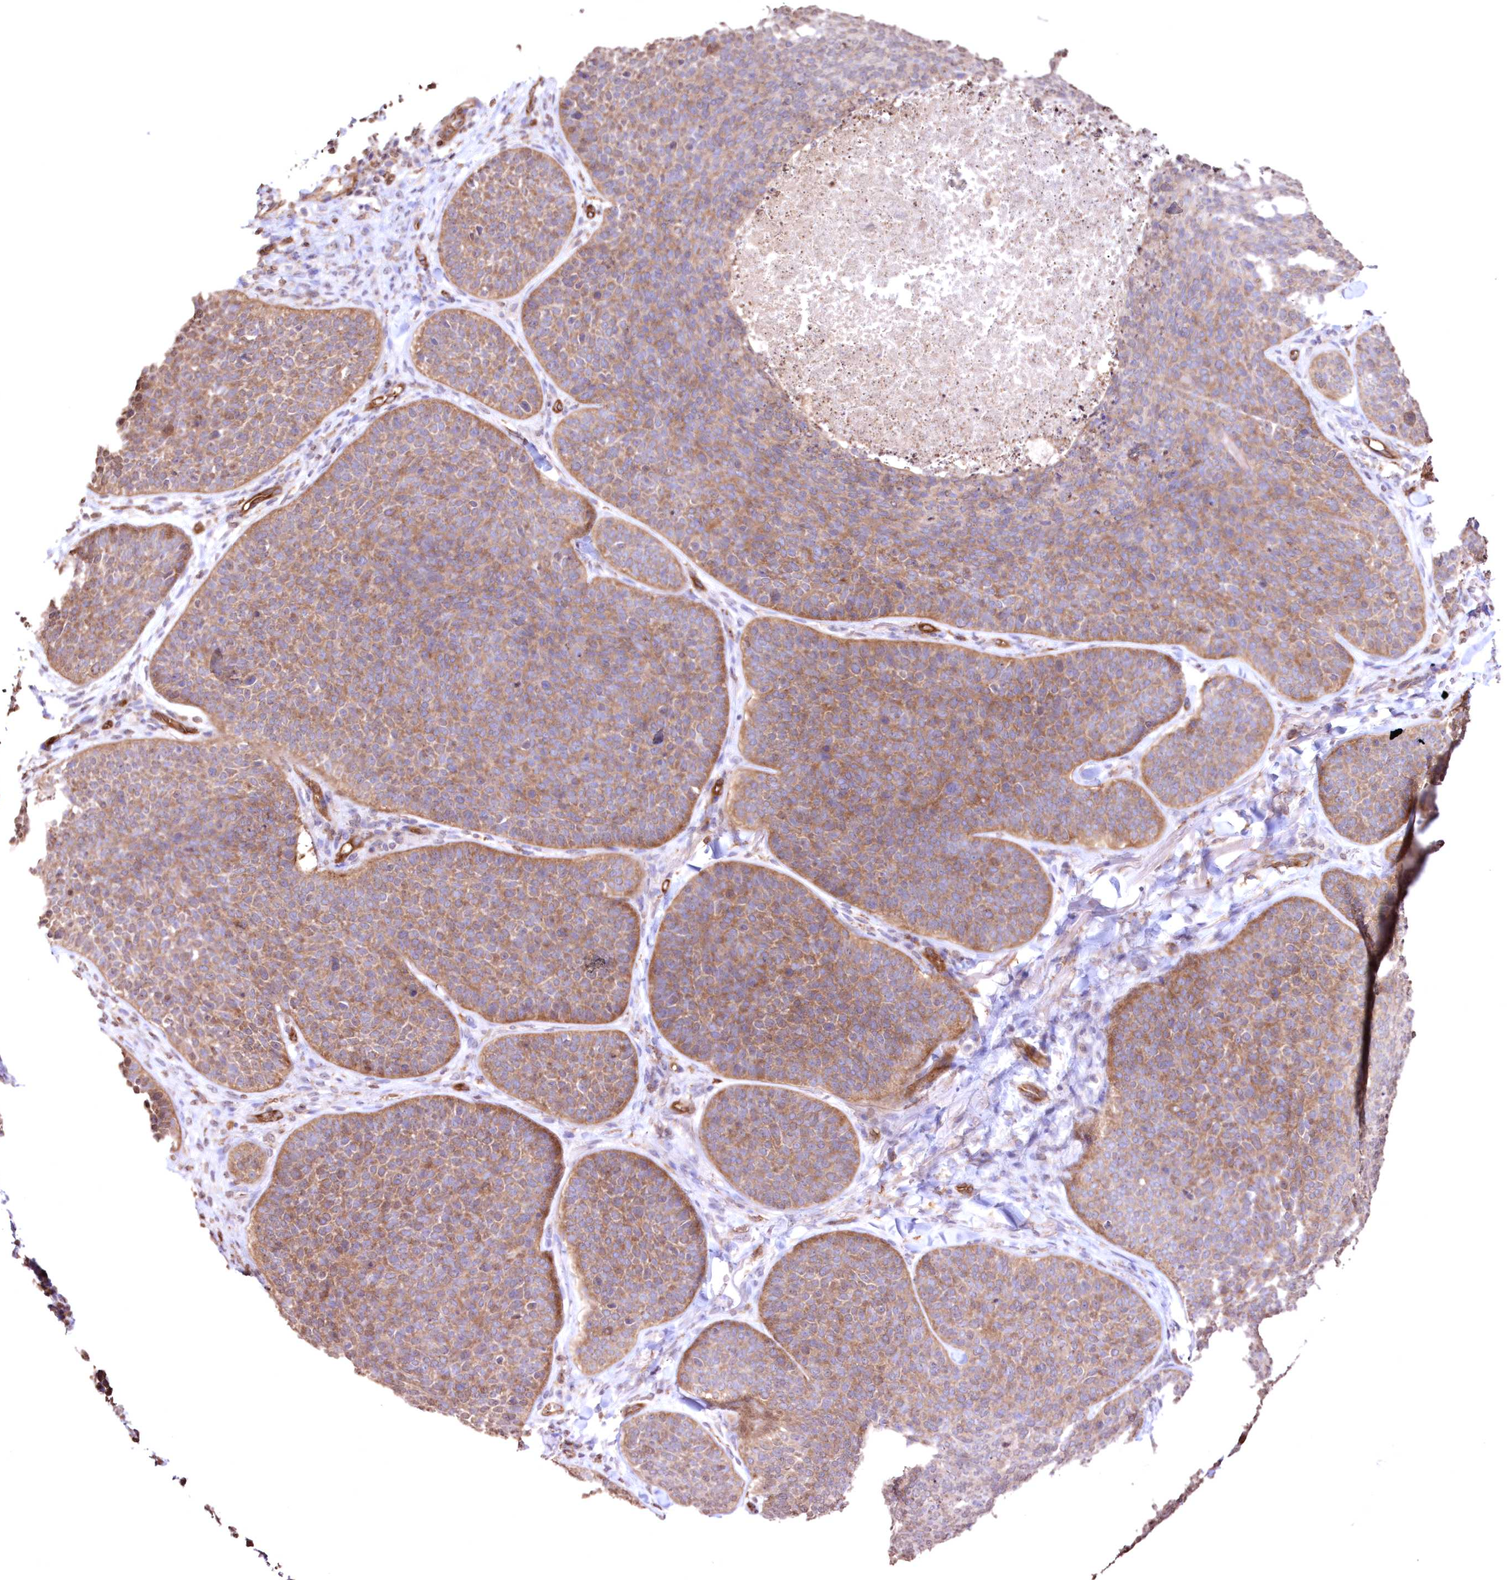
{"staining": {"intensity": "moderate", "quantity": ">75%", "location": "cytoplasmic/membranous"}, "tissue": "skin cancer", "cell_type": "Tumor cells", "image_type": "cancer", "snomed": [{"axis": "morphology", "description": "Basal cell carcinoma"}, {"axis": "topography", "description": "Skin"}], "caption": "An image of human basal cell carcinoma (skin) stained for a protein shows moderate cytoplasmic/membranous brown staining in tumor cells. Using DAB (3,3'-diaminobenzidine) (brown) and hematoxylin (blue) stains, captured at high magnification using brightfield microscopy.", "gene": "FCHO2", "patient": {"sex": "male", "age": 85}}